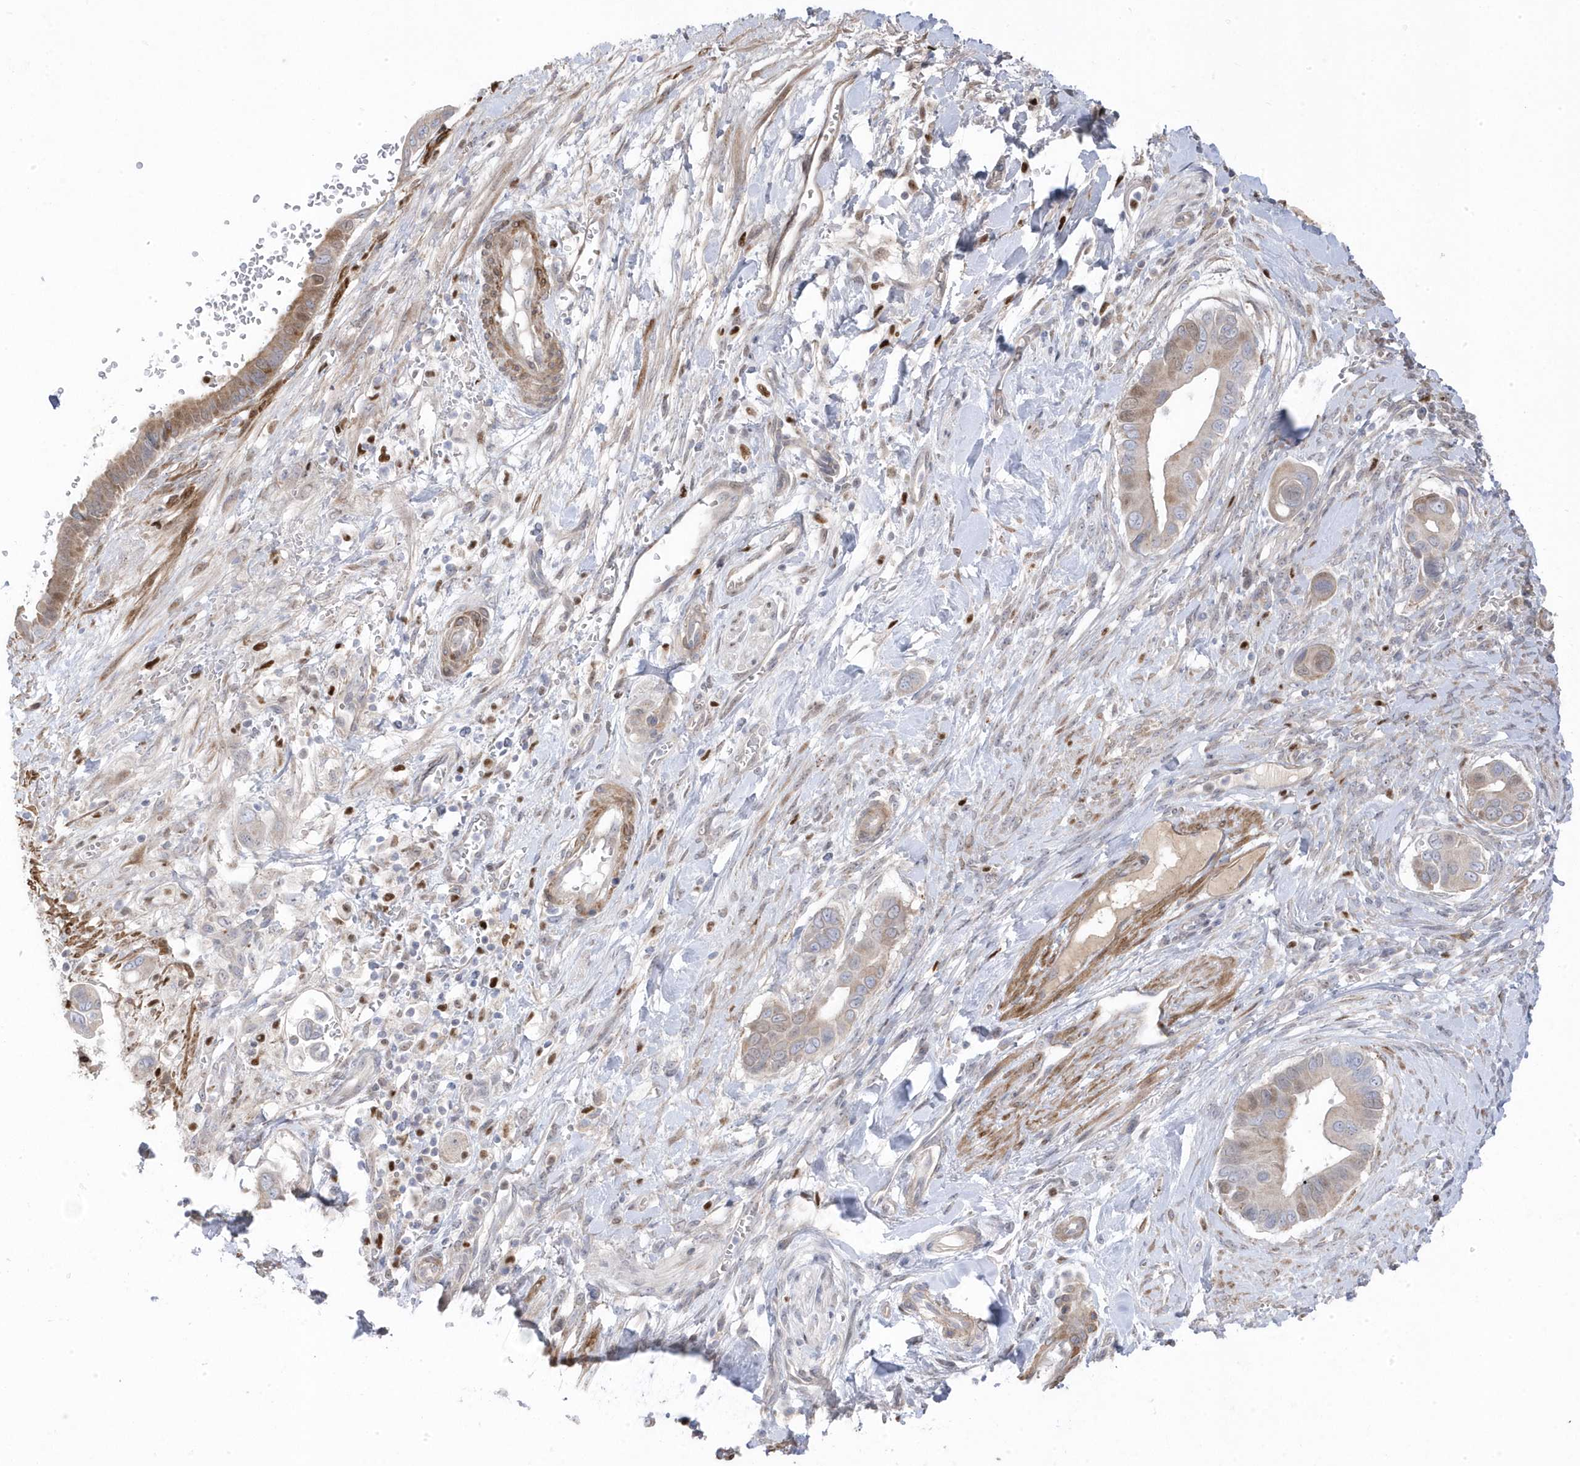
{"staining": {"intensity": "moderate", "quantity": "<25%", "location": "cytoplasmic/membranous"}, "tissue": "pancreatic cancer", "cell_type": "Tumor cells", "image_type": "cancer", "snomed": [{"axis": "morphology", "description": "Adenocarcinoma, NOS"}, {"axis": "topography", "description": "Pancreas"}], "caption": "High-magnification brightfield microscopy of adenocarcinoma (pancreatic) stained with DAB (brown) and counterstained with hematoxylin (blue). tumor cells exhibit moderate cytoplasmic/membranous positivity is identified in about<25% of cells.", "gene": "GTPBP6", "patient": {"sex": "male", "age": 68}}